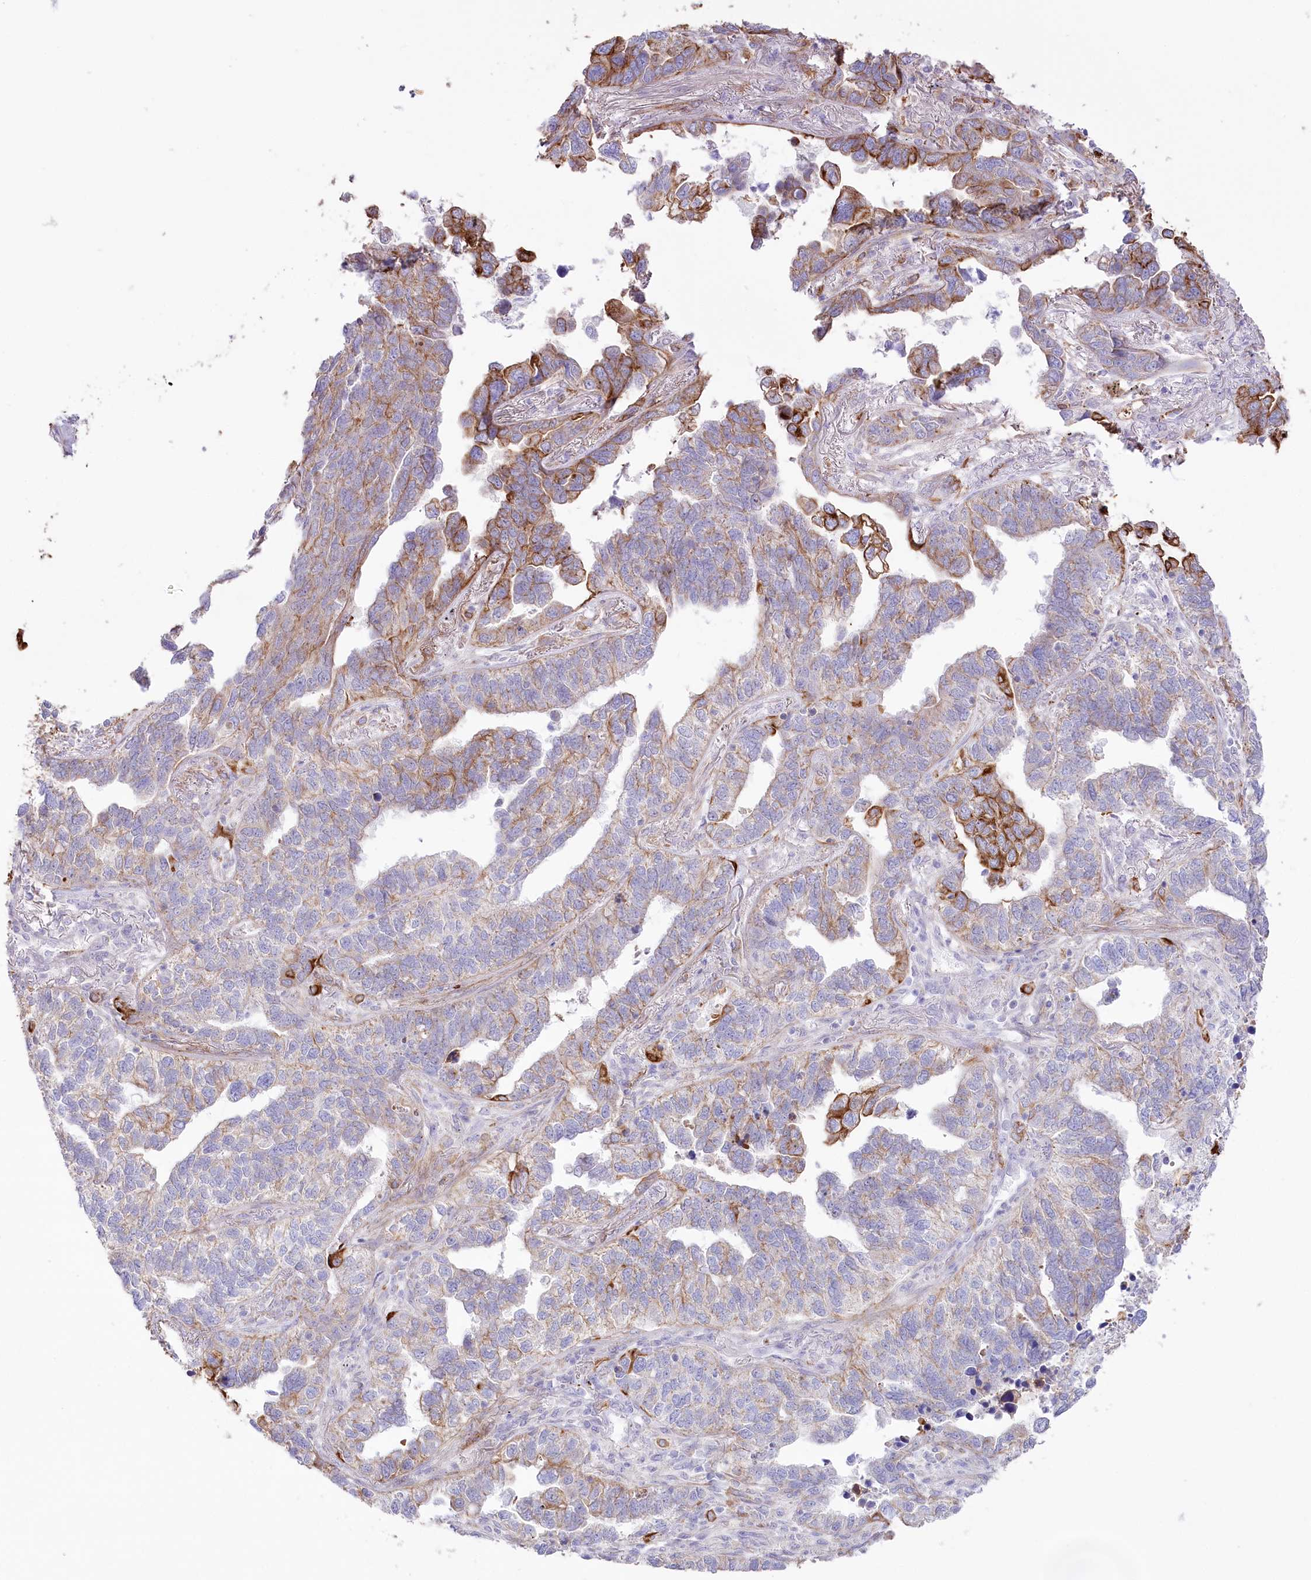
{"staining": {"intensity": "strong", "quantity": "<25%", "location": "cytoplasmic/membranous"}, "tissue": "lung cancer", "cell_type": "Tumor cells", "image_type": "cancer", "snomed": [{"axis": "morphology", "description": "Adenocarcinoma, NOS"}, {"axis": "topography", "description": "Lung"}], "caption": "The micrograph shows a brown stain indicating the presence of a protein in the cytoplasmic/membranous of tumor cells in adenocarcinoma (lung). Using DAB (3,3'-diaminobenzidine) (brown) and hematoxylin (blue) stains, captured at high magnification using brightfield microscopy.", "gene": "SLC39A10", "patient": {"sex": "male", "age": 67}}